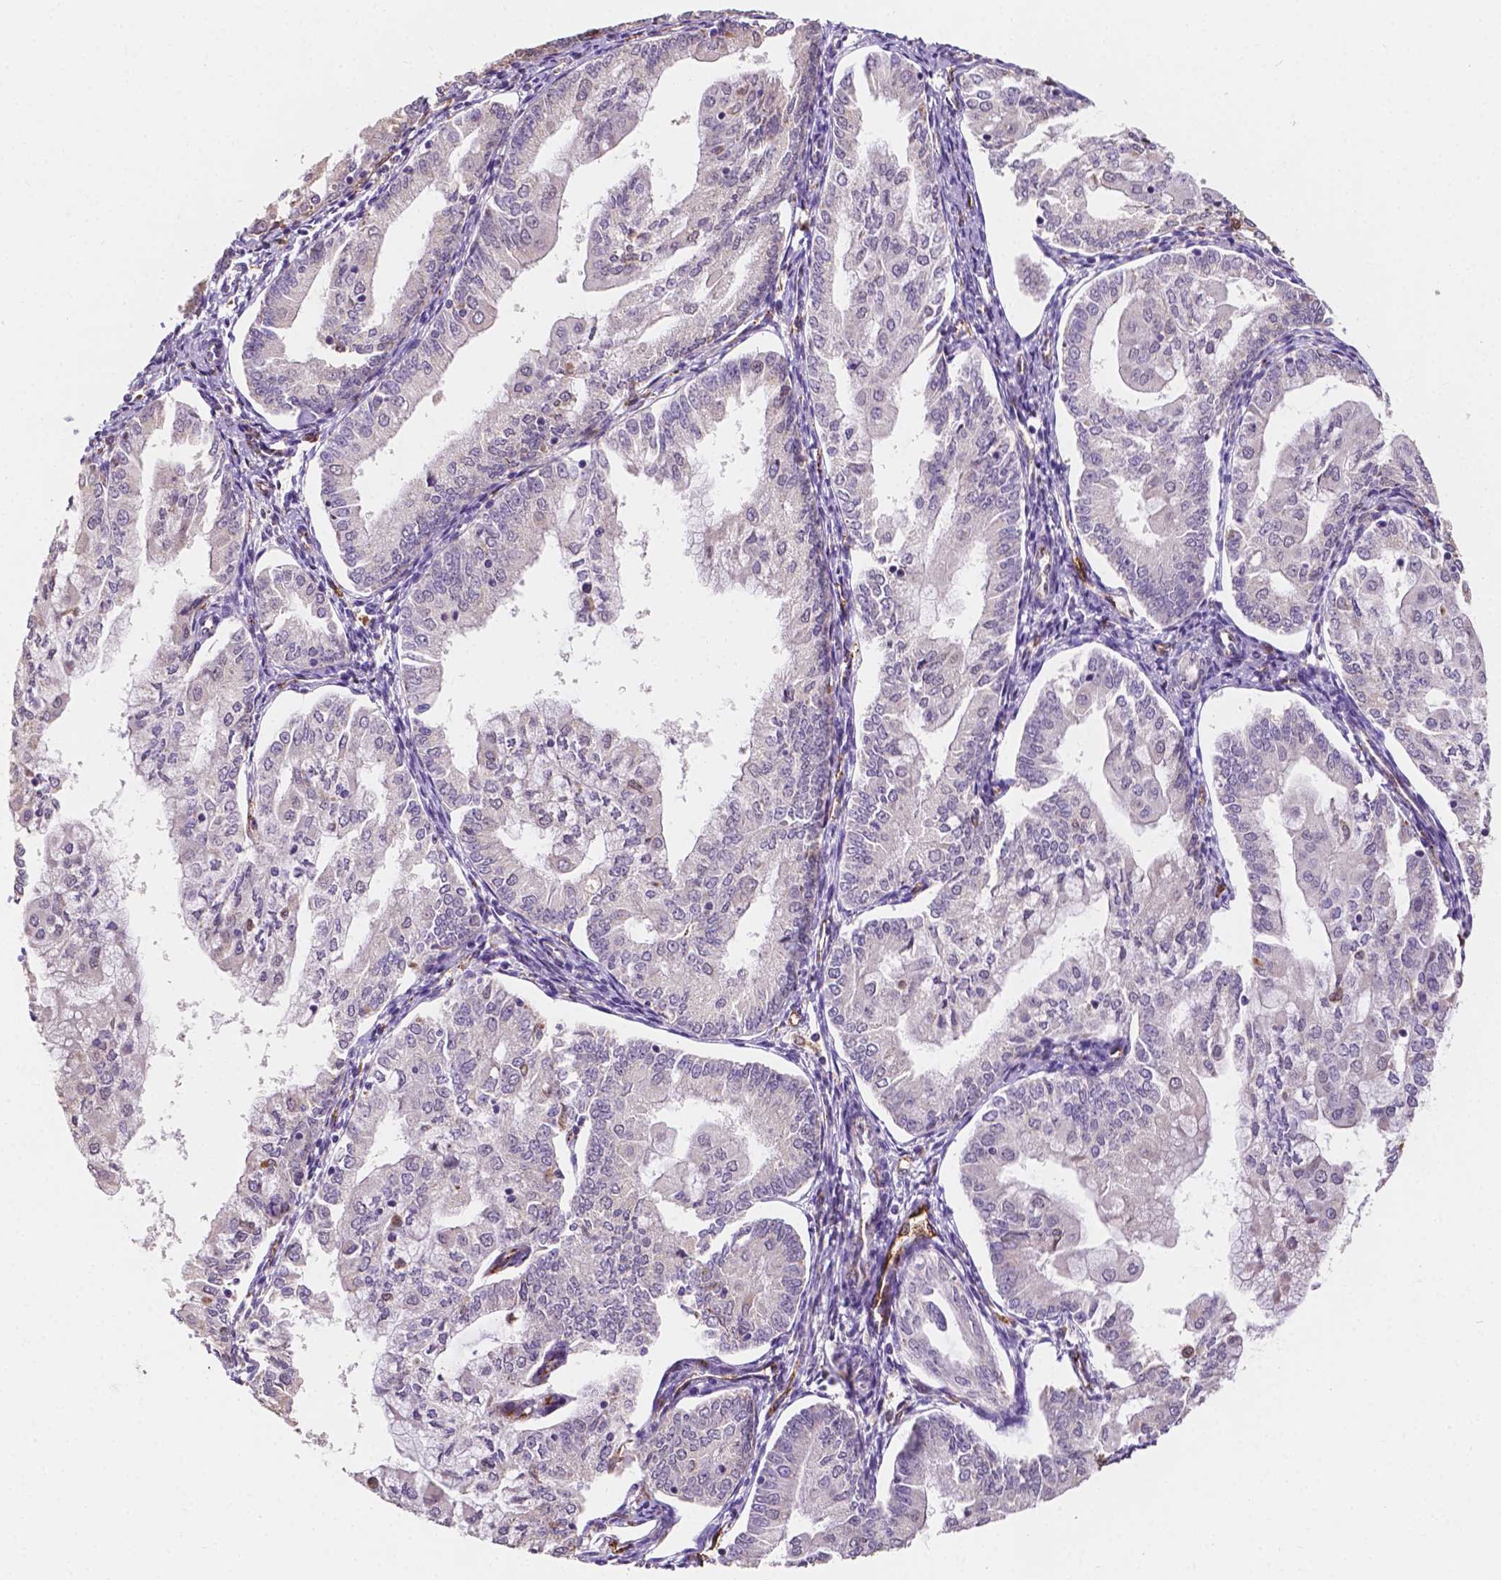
{"staining": {"intensity": "negative", "quantity": "none", "location": "none"}, "tissue": "endometrial cancer", "cell_type": "Tumor cells", "image_type": "cancer", "snomed": [{"axis": "morphology", "description": "Adenocarcinoma, NOS"}, {"axis": "topography", "description": "Endometrium"}], "caption": "IHC photomicrograph of neoplastic tissue: human endometrial adenocarcinoma stained with DAB shows no significant protein positivity in tumor cells.", "gene": "SLC22A4", "patient": {"sex": "female", "age": 55}}